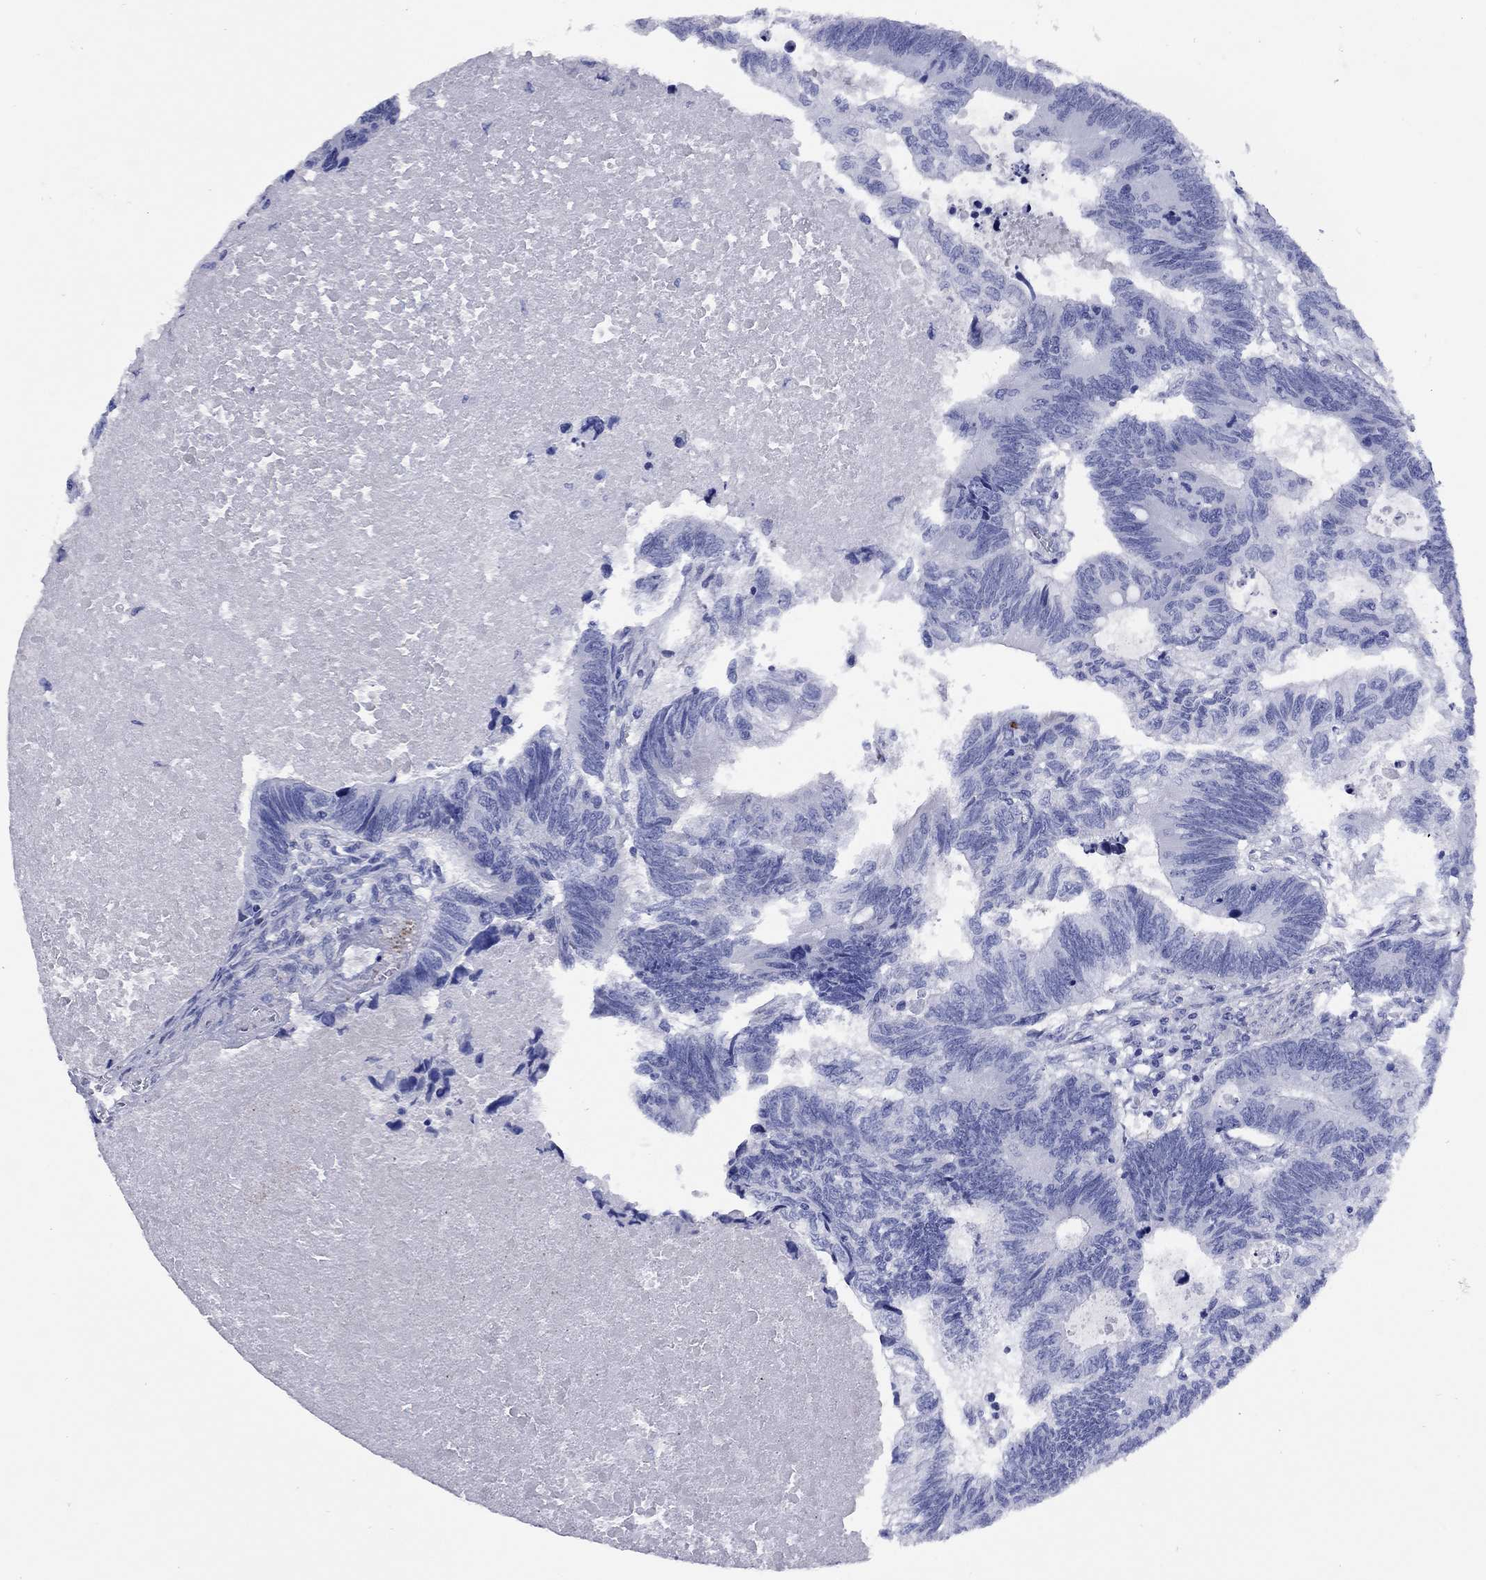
{"staining": {"intensity": "negative", "quantity": "none", "location": "none"}, "tissue": "colorectal cancer", "cell_type": "Tumor cells", "image_type": "cancer", "snomed": [{"axis": "morphology", "description": "Adenocarcinoma, NOS"}, {"axis": "topography", "description": "Colon"}], "caption": "Histopathology image shows no protein positivity in tumor cells of colorectal cancer (adenocarcinoma) tissue.", "gene": "CCNA1", "patient": {"sex": "female", "age": 77}}